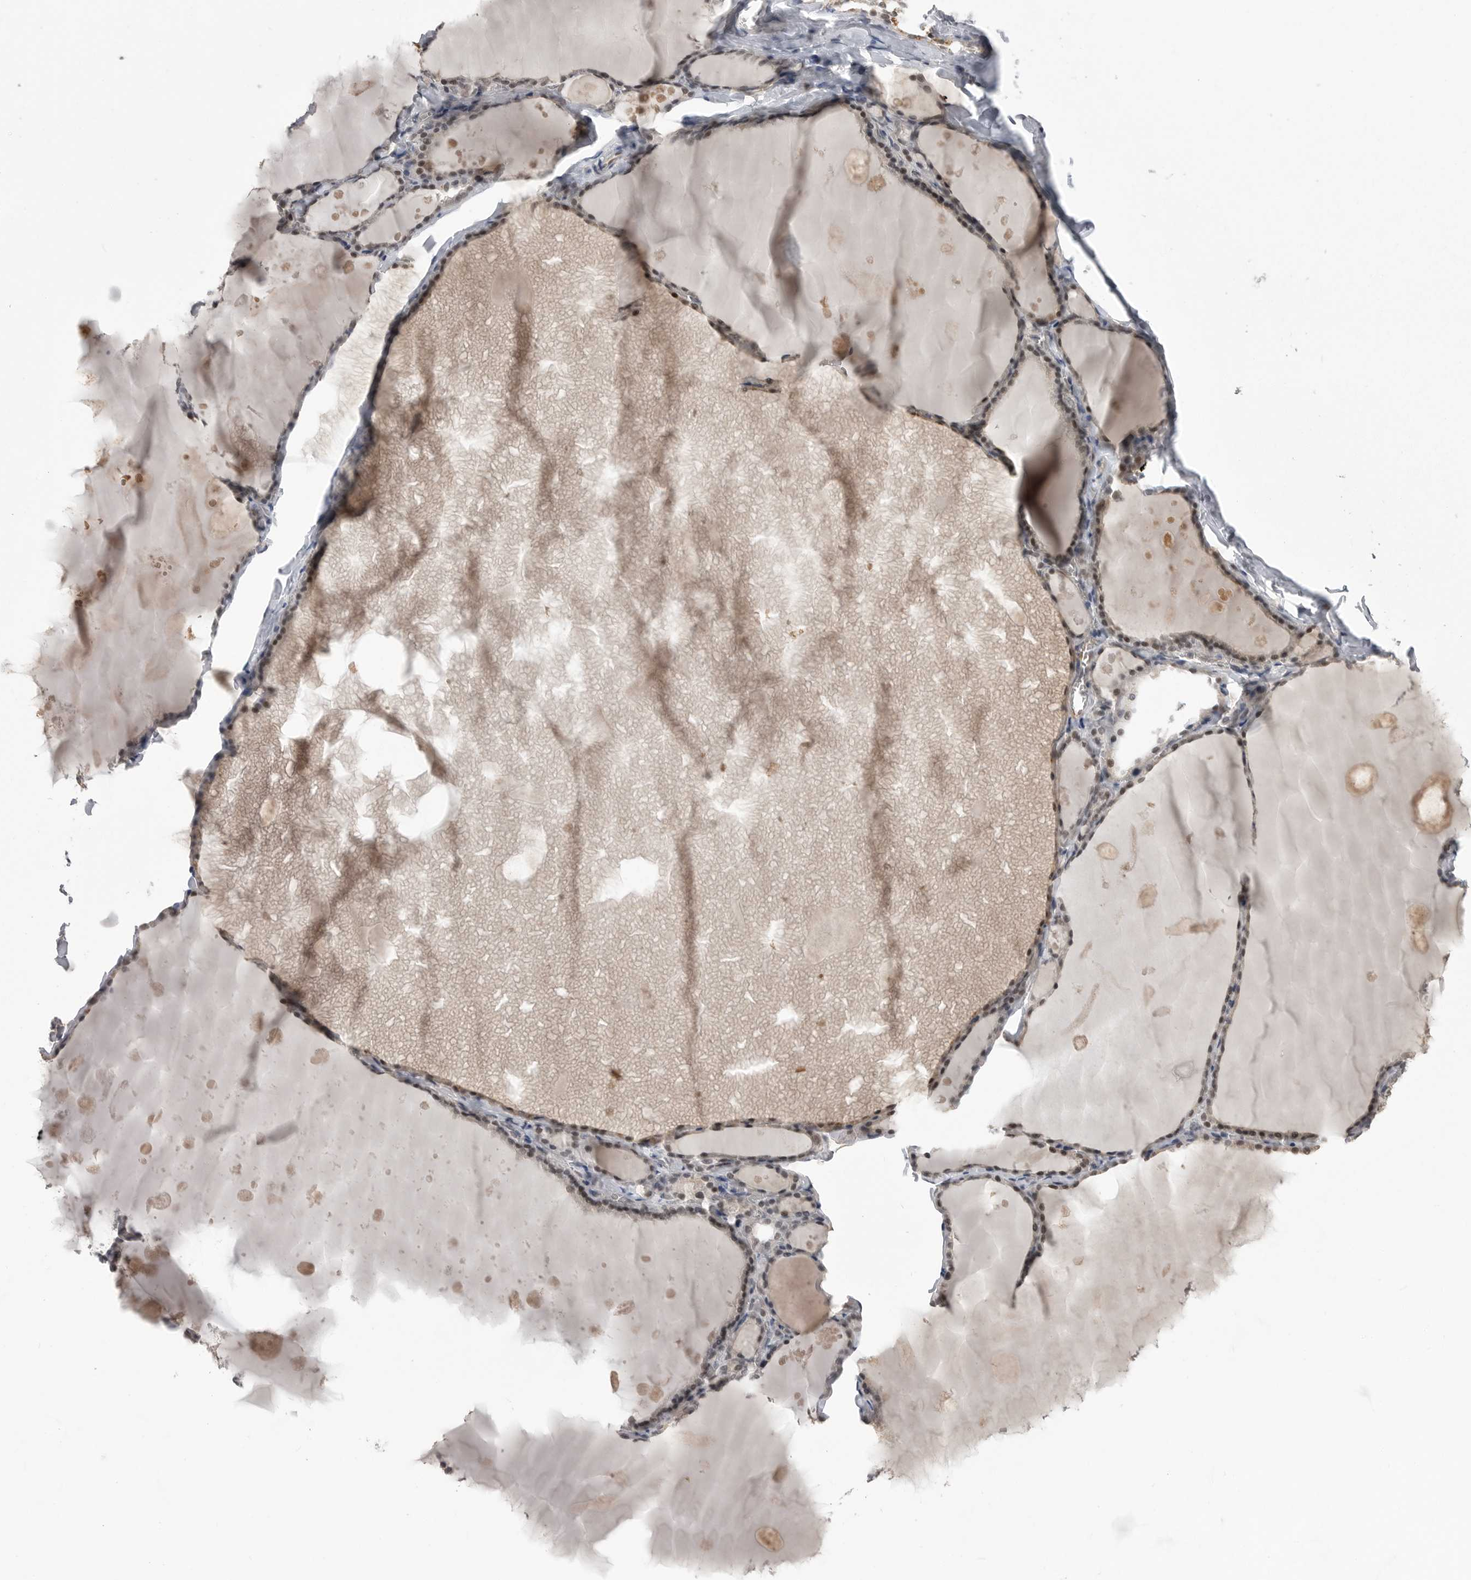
{"staining": {"intensity": "moderate", "quantity": "25%-75%", "location": "nuclear"}, "tissue": "thyroid gland", "cell_type": "Glandular cells", "image_type": "normal", "snomed": [{"axis": "morphology", "description": "Normal tissue, NOS"}, {"axis": "topography", "description": "Thyroid gland"}], "caption": "Unremarkable thyroid gland exhibits moderate nuclear staining in about 25%-75% of glandular cells, visualized by immunohistochemistry. The protein of interest is stained brown, and the nuclei are stained in blue (DAB (3,3'-diaminobenzidine) IHC with brightfield microscopy, high magnification).", "gene": "PLEKHF1", "patient": {"sex": "male", "age": 56}}